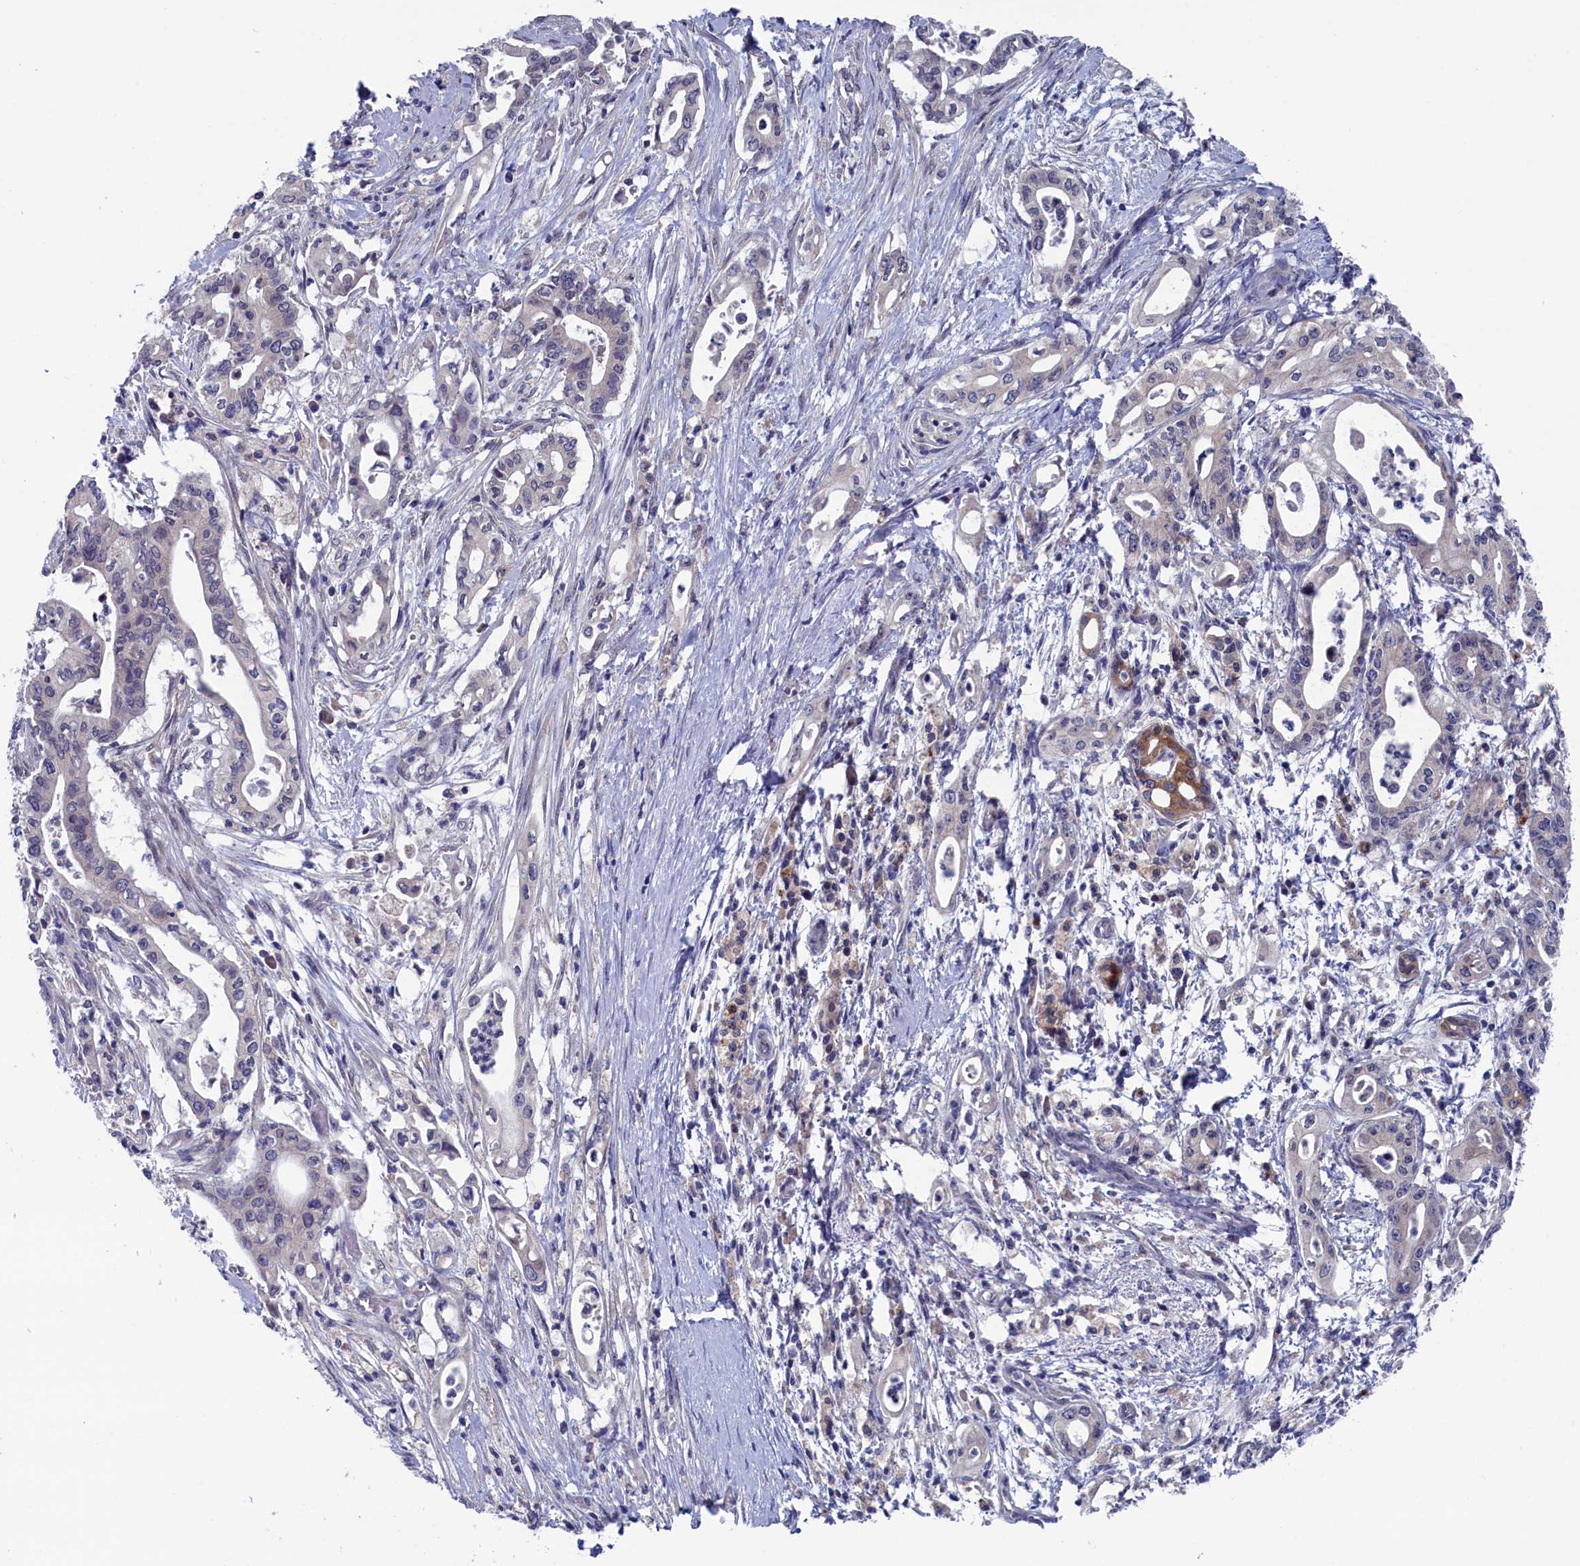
{"staining": {"intensity": "moderate", "quantity": "<25%", "location": "cytoplasmic/membranous"}, "tissue": "pancreatic cancer", "cell_type": "Tumor cells", "image_type": "cancer", "snomed": [{"axis": "morphology", "description": "Adenocarcinoma, NOS"}, {"axis": "topography", "description": "Pancreas"}], "caption": "Pancreatic cancer (adenocarcinoma) tissue reveals moderate cytoplasmic/membranous expression in approximately <25% of tumor cells, visualized by immunohistochemistry. (Stains: DAB (3,3'-diaminobenzidine) in brown, nuclei in blue, Microscopy: brightfield microscopy at high magnification).", "gene": "SPATA13", "patient": {"sex": "female", "age": 77}}